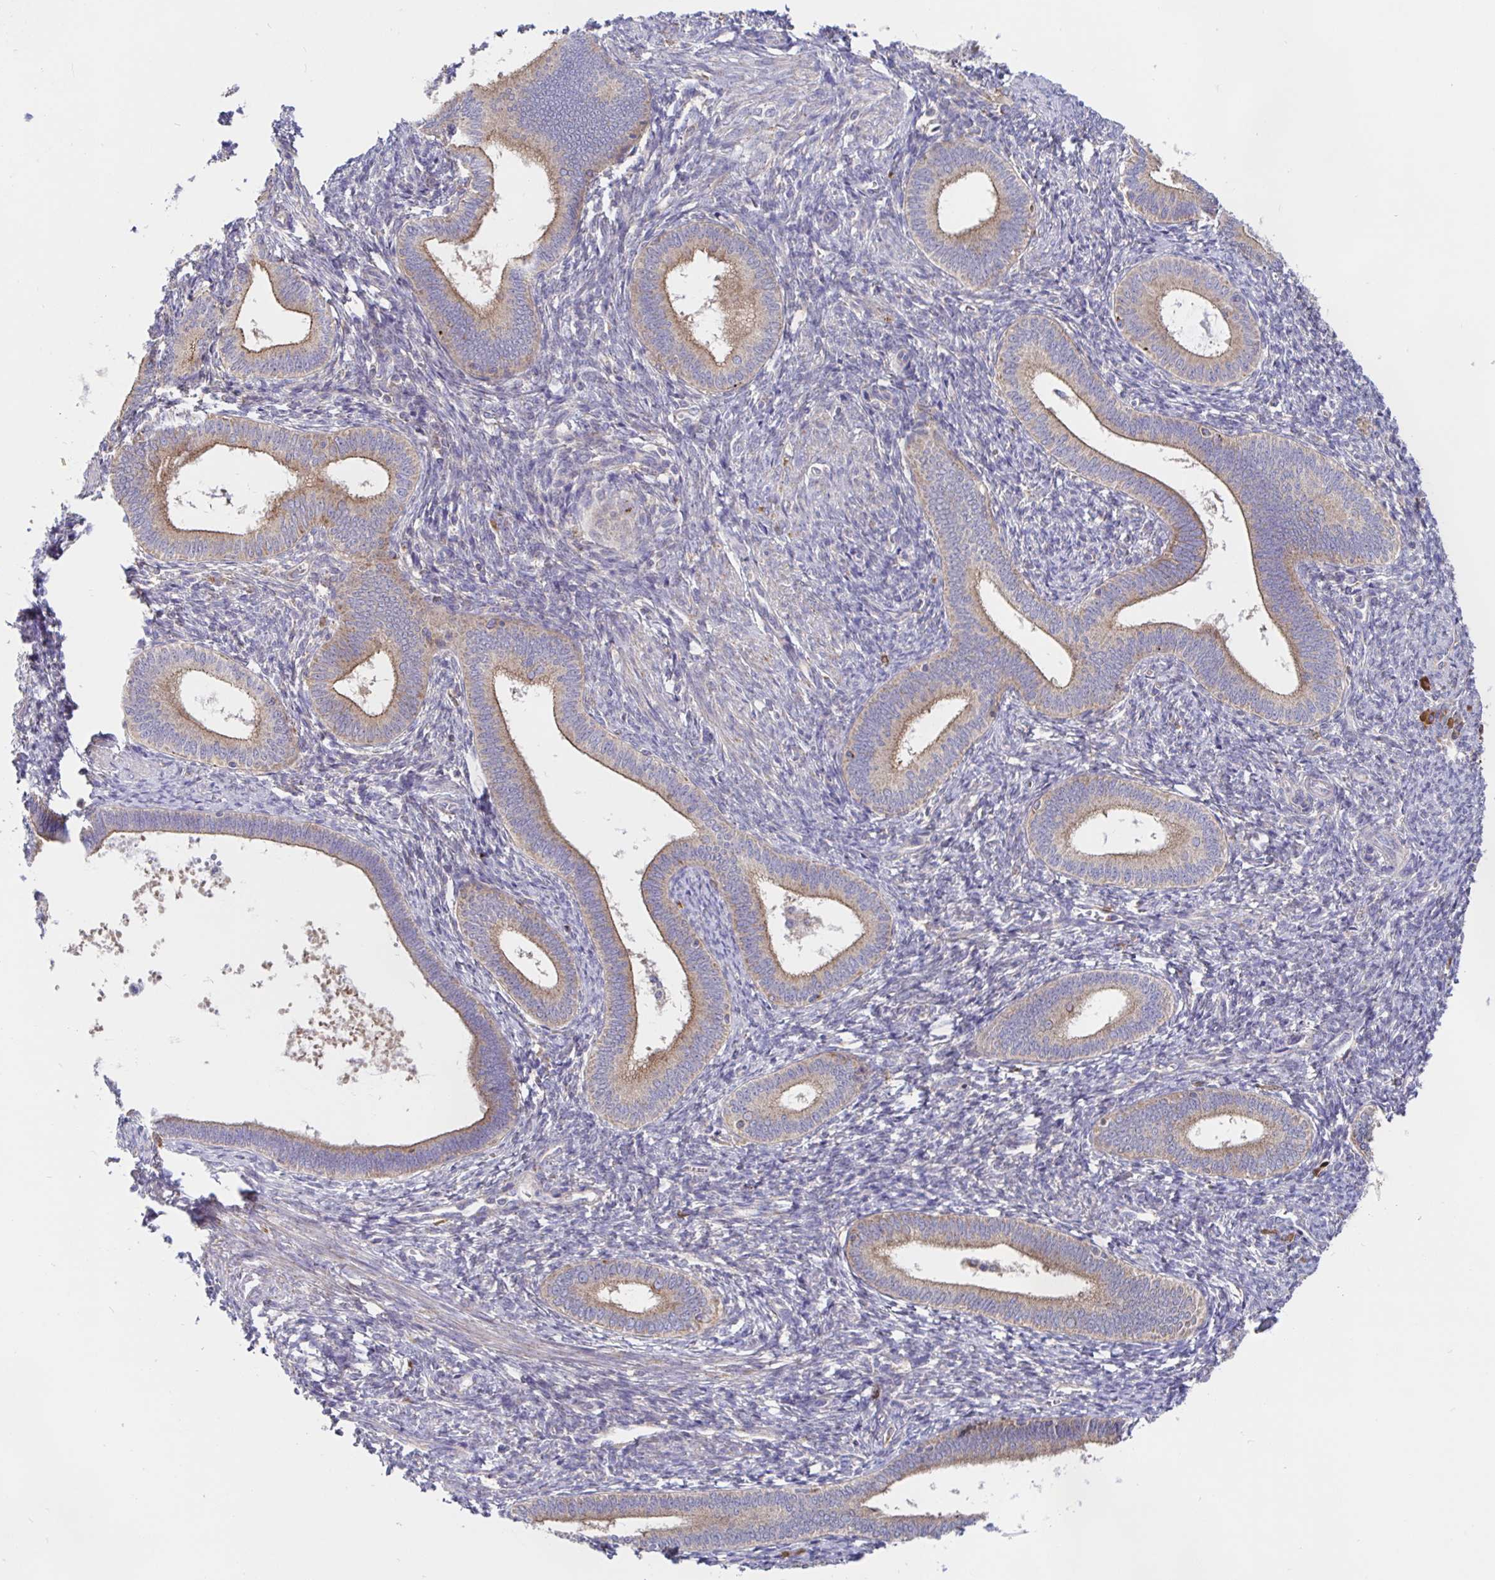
{"staining": {"intensity": "weak", "quantity": "25%-75%", "location": "cytoplasmic/membranous"}, "tissue": "endometrium", "cell_type": "Cells in endometrial stroma", "image_type": "normal", "snomed": [{"axis": "morphology", "description": "Normal tissue, NOS"}, {"axis": "topography", "description": "Endometrium"}], "caption": "IHC image of normal endometrium stained for a protein (brown), which displays low levels of weak cytoplasmic/membranous expression in approximately 25%-75% of cells in endometrial stroma.", "gene": "PRDX3", "patient": {"sex": "female", "age": 41}}